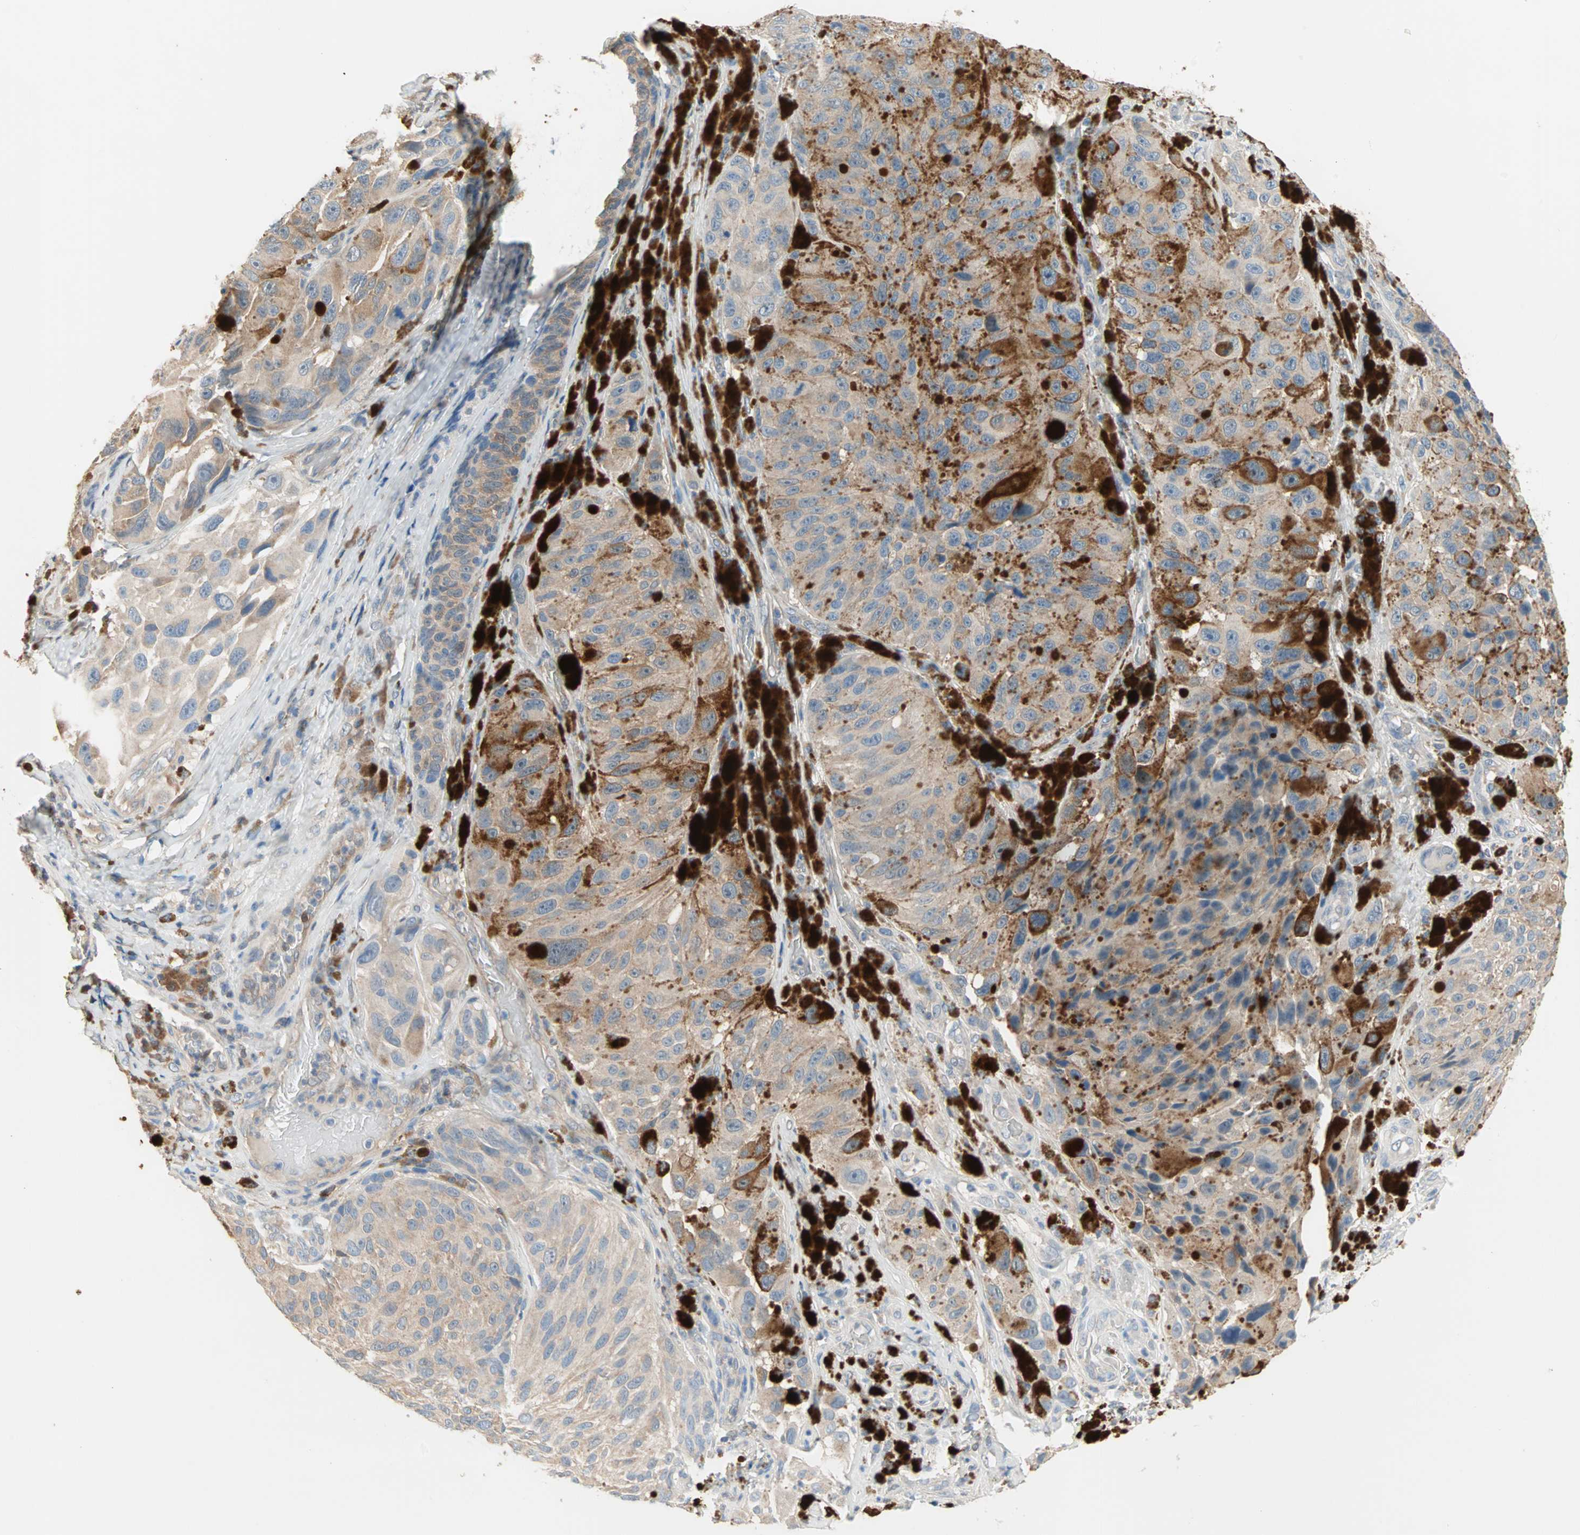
{"staining": {"intensity": "moderate", "quantity": ">75%", "location": "cytoplasmic/membranous"}, "tissue": "melanoma", "cell_type": "Tumor cells", "image_type": "cancer", "snomed": [{"axis": "morphology", "description": "Malignant melanoma, NOS"}, {"axis": "topography", "description": "Skin"}], "caption": "Immunohistochemistry (IHC) of human melanoma reveals medium levels of moderate cytoplasmic/membranous positivity in approximately >75% of tumor cells.", "gene": "MPI", "patient": {"sex": "female", "age": 73}}